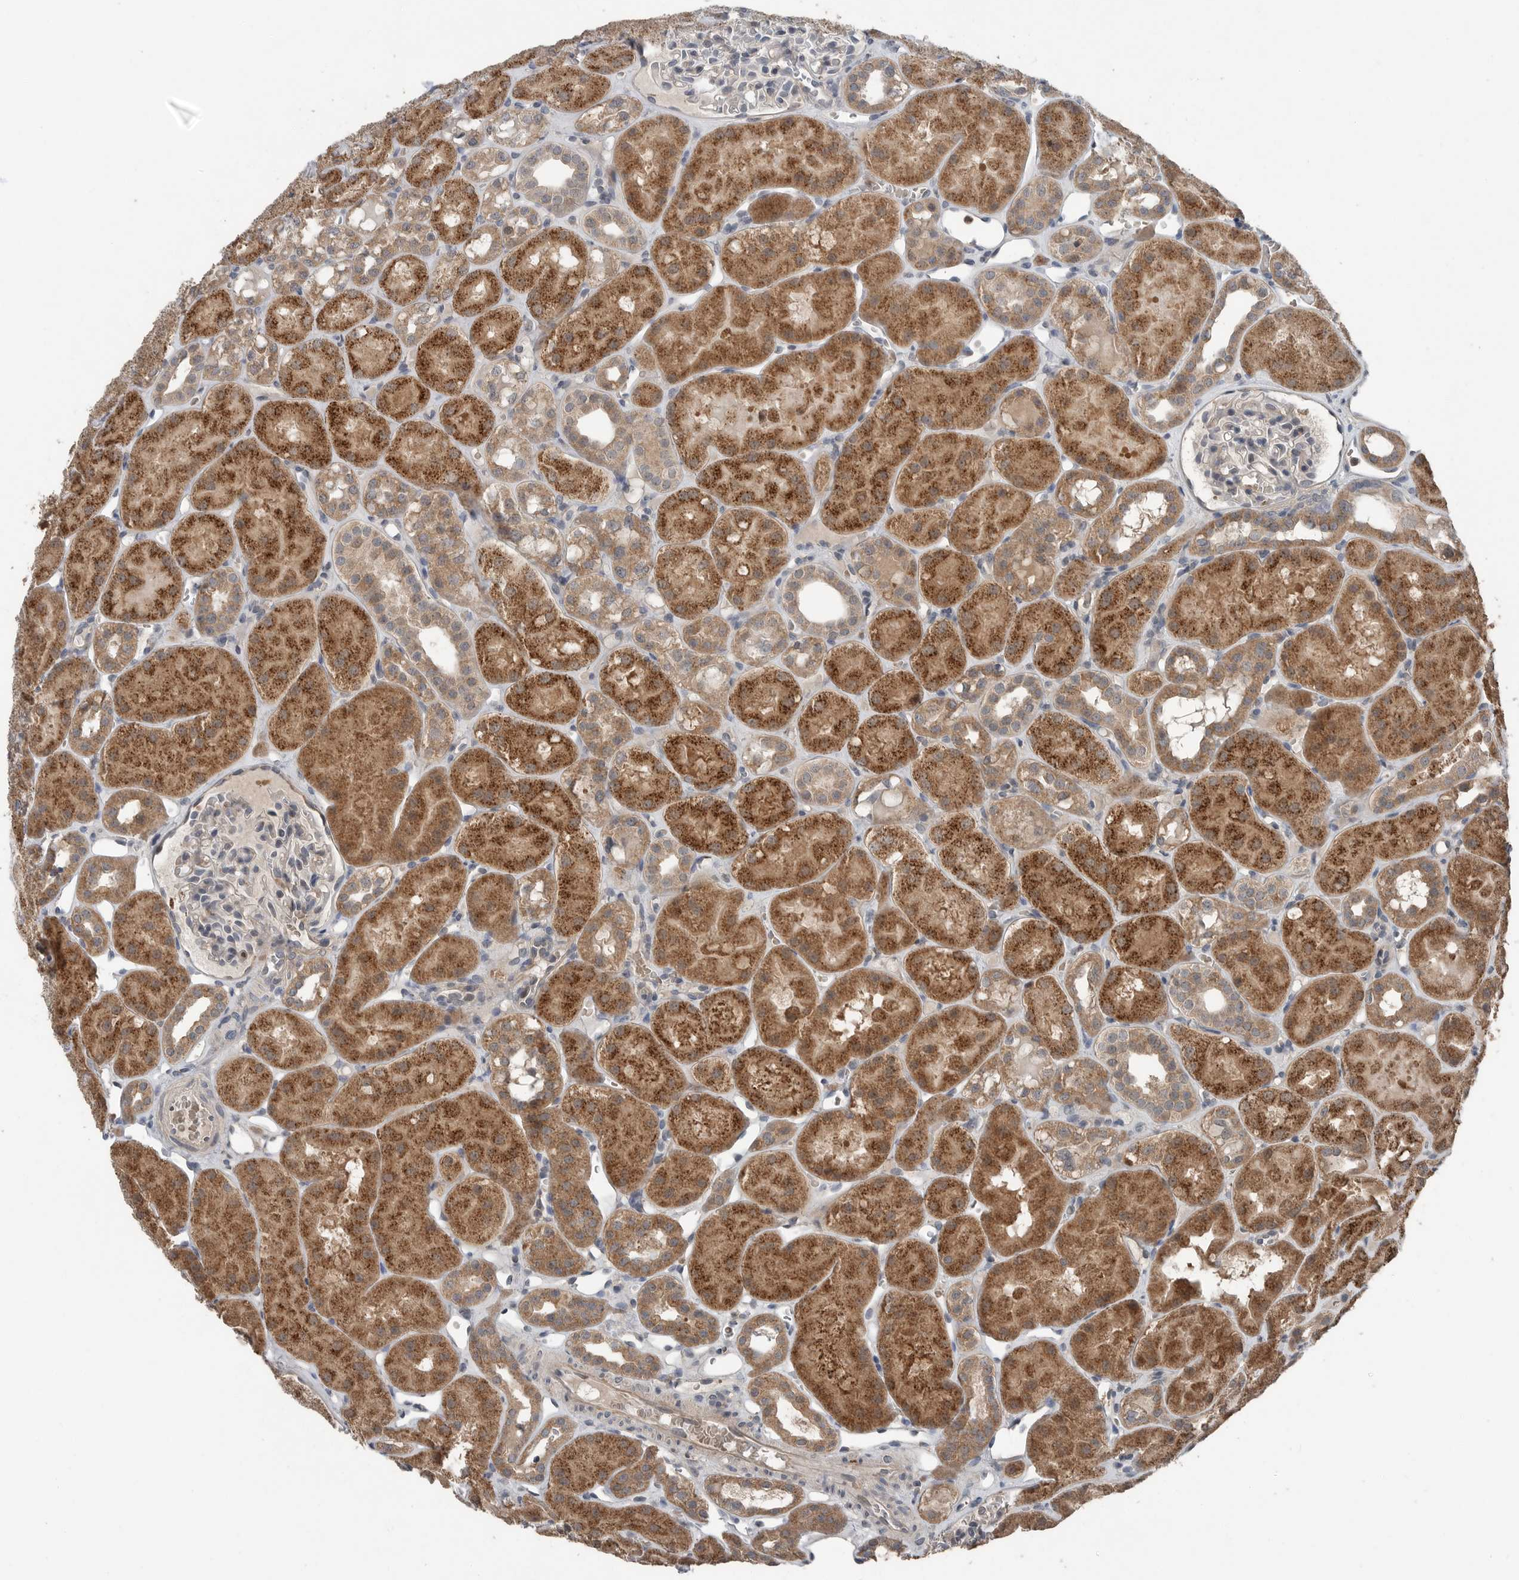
{"staining": {"intensity": "weak", "quantity": "<25%", "location": "cytoplasmic/membranous"}, "tissue": "kidney", "cell_type": "Cells in glomeruli", "image_type": "normal", "snomed": [{"axis": "morphology", "description": "Normal tissue, NOS"}, {"axis": "topography", "description": "Kidney"}], "caption": "DAB (3,3'-diaminobenzidine) immunohistochemical staining of unremarkable kidney reveals no significant staining in cells in glomeruli. The staining is performed using DAB brown chromogen with nuclei counter-stained in using hematoxylin.", "gene": "SCP2", "patient": {"sex": "male", "age": 16}}